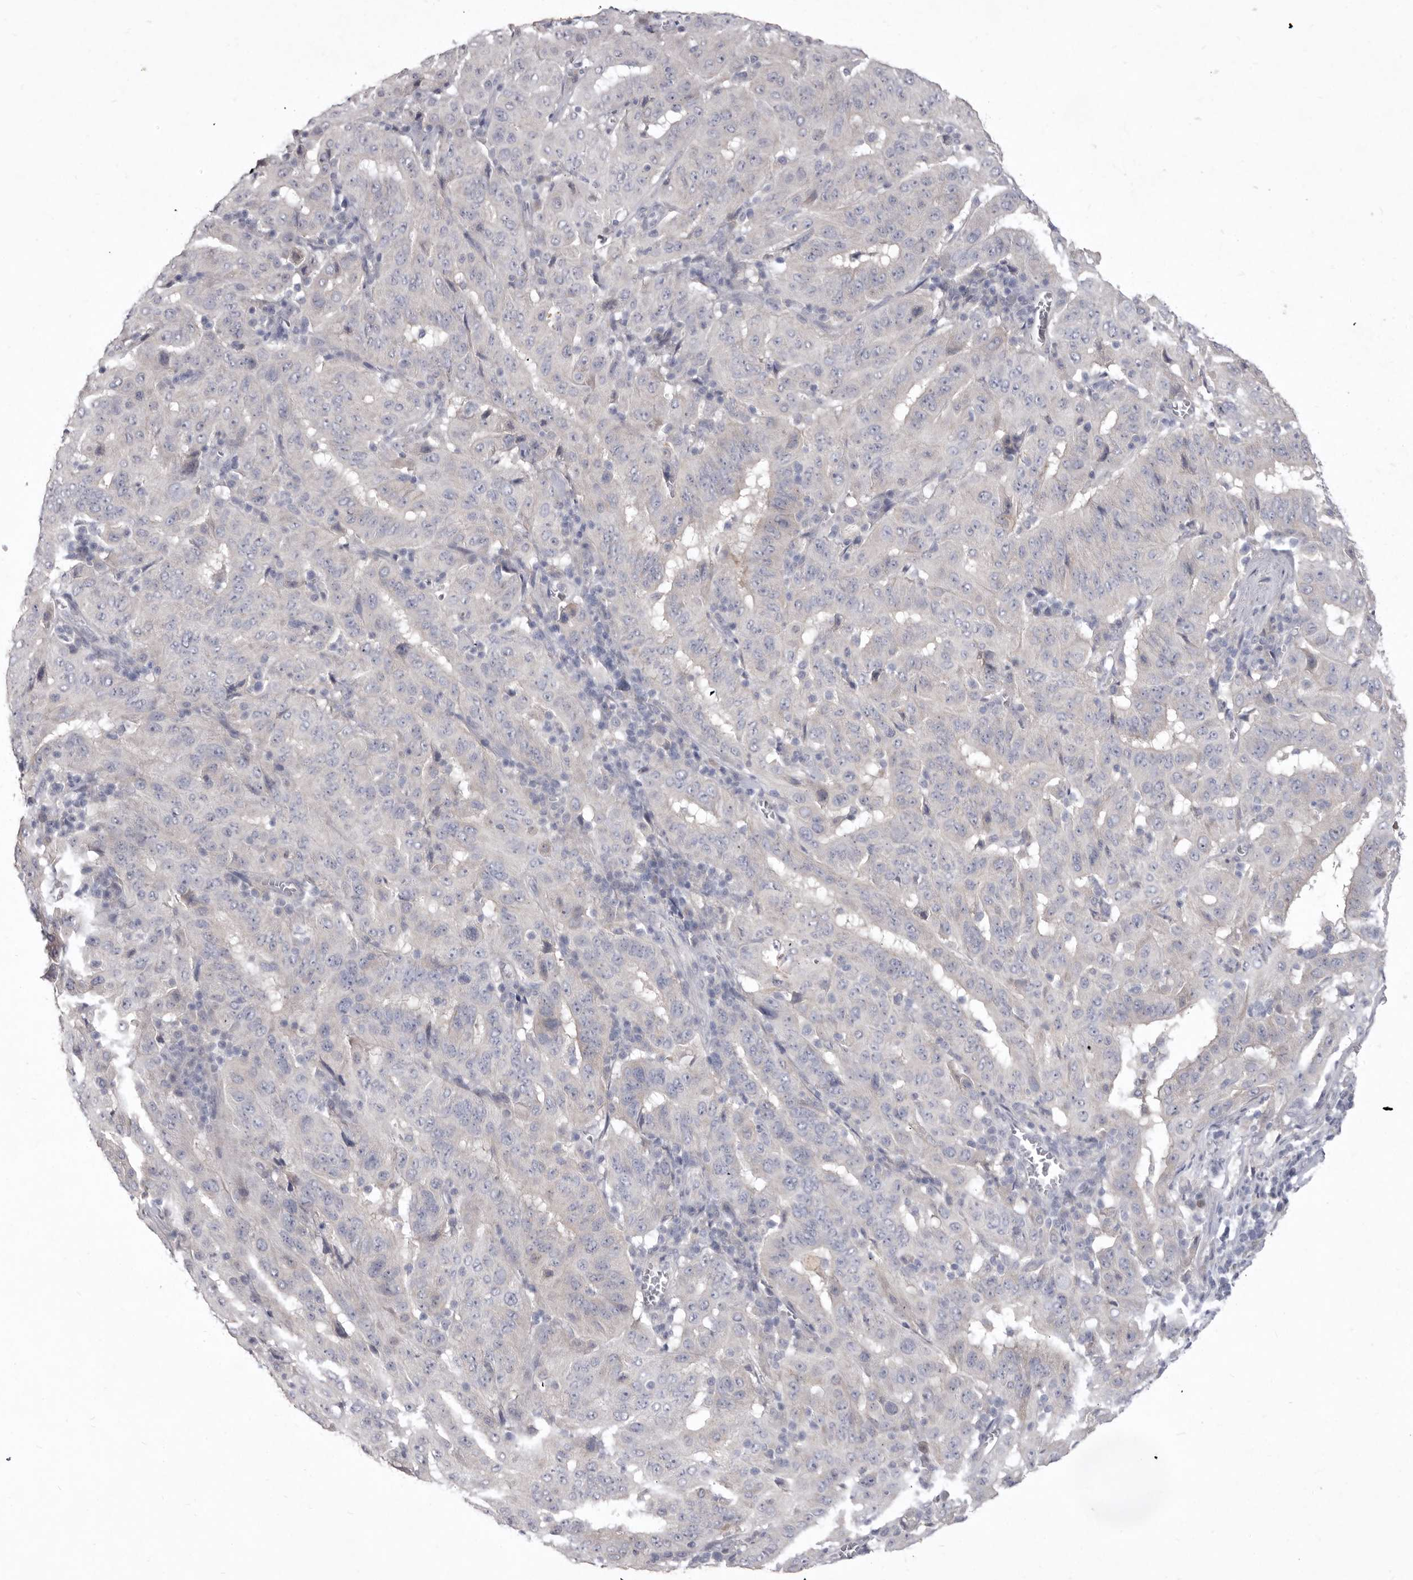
{"staining": {"intensity": "negative", "quantity": "none", "location": "none"}, "tissue": "pancreatic cancer", "cell_type": "Tumor cells", "image_type": "cancer", "snomed": [{"axis": "morphology", "description": "Adenocarcinoma, NOS"}, {"axis": "topography", "description": "Pancreas"}], "caption": "Tumor cells show no significant protein staining in adenocarcinoma (pancreatic). (IHC, brightfield microscopy, high magnification).", "gene": "P2RX6", "patient": {"sex": "male", "age": 63}}